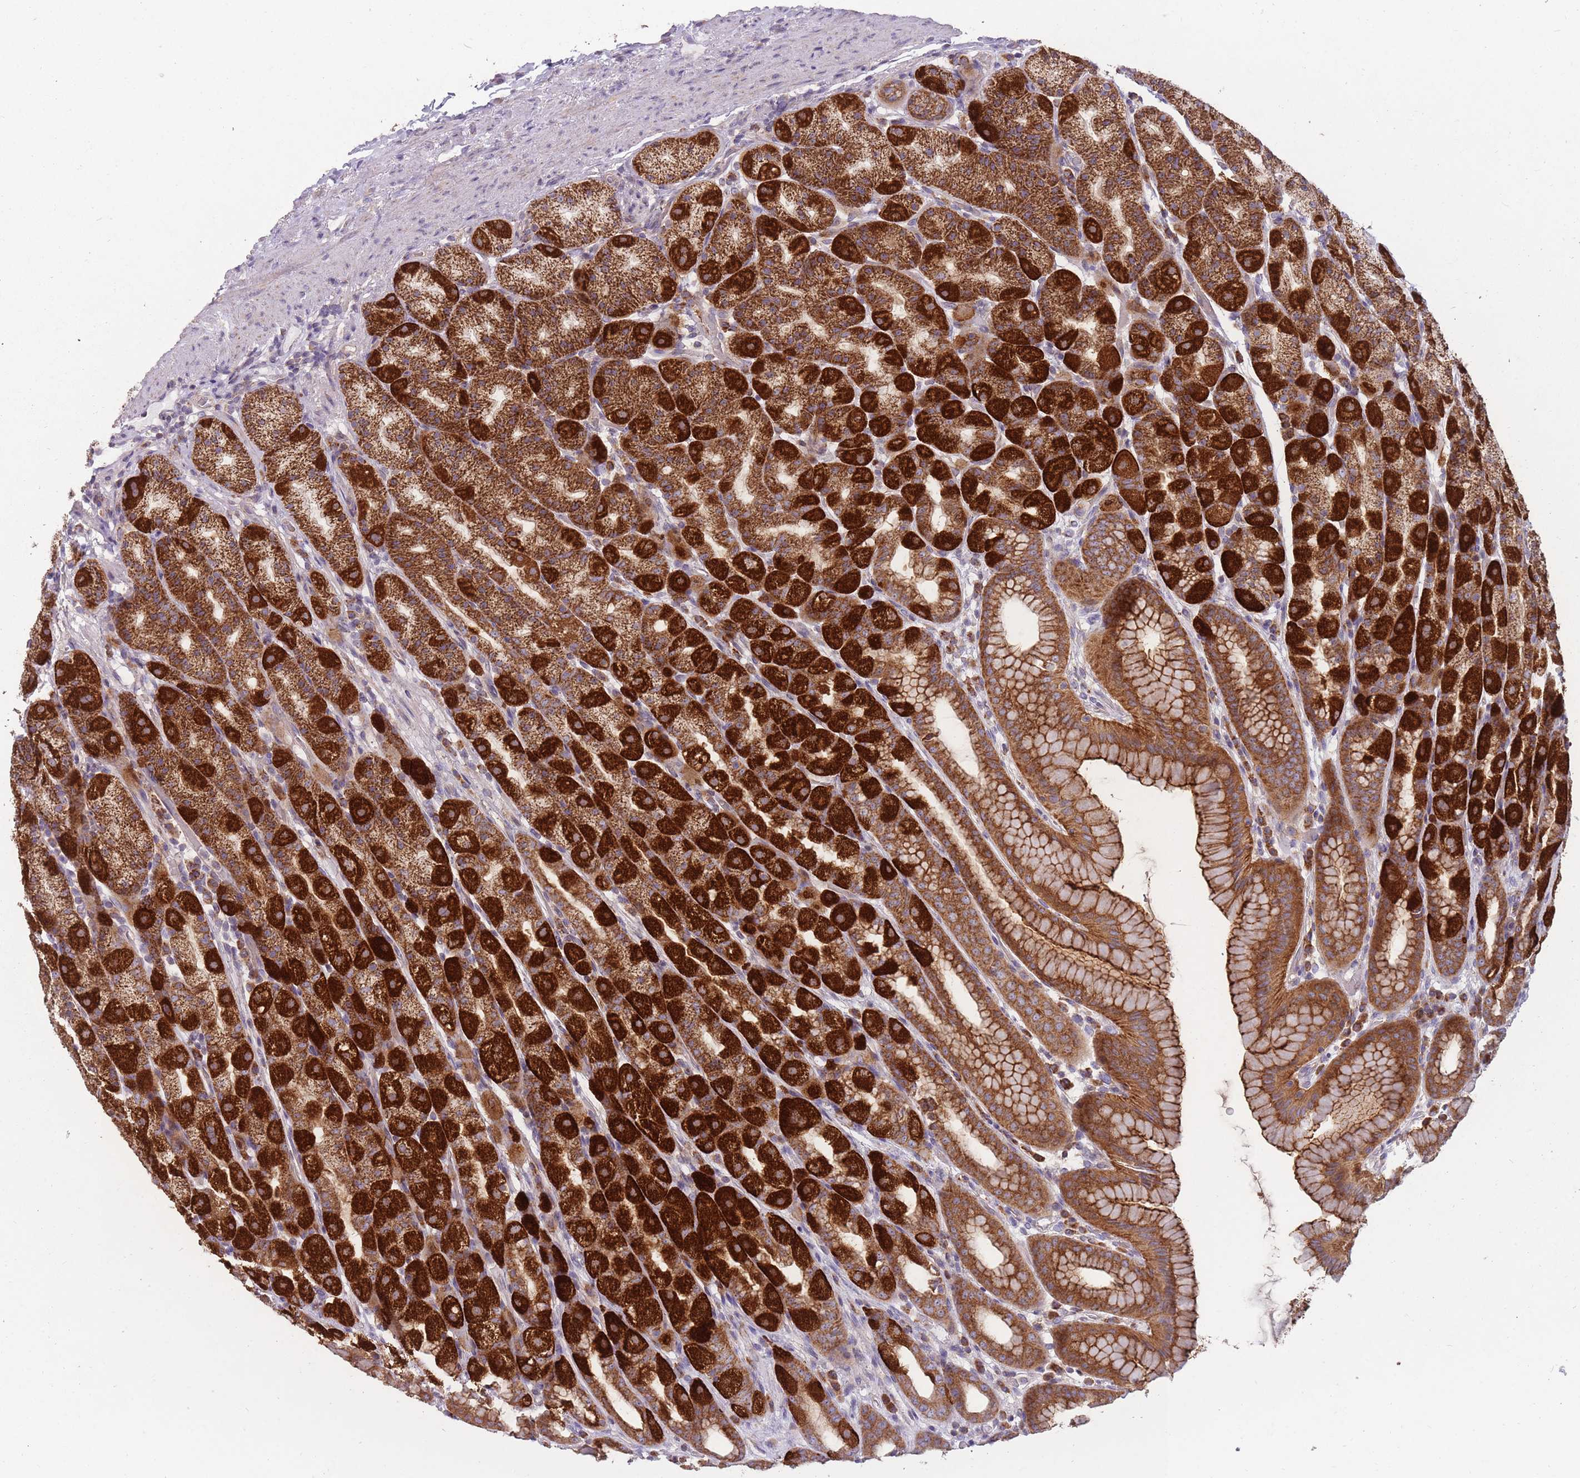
{"staining": {"intensity": "strong", "quantity": ">75%", "location": "cytoplasmic/membranous"}, "tissue": "stomach", "cell_type": "Glandular cells", "image_type": "normal", "snomed": [{"axis": "morphology", "description": "Normal tissue, NOS"}, {"axis": "topography", "description": "Stomach, upper"}, {"axis": "topography", "description": "Stomach"}], "caption": "Stomach was stained to show a protein in brown. There is high levels of strong cytoplasmic/membranous positivity in about >75% of glandular cells. The staining was performed using DAB (3,3'-diaminobenzidine) to visualize the protein expression in brown, while the nuclei were stained in blue with hematoxylin (Magnification: 20x).", "gene": "ENSG00000255639", "patient": {"sex": "male", "age": 68}}